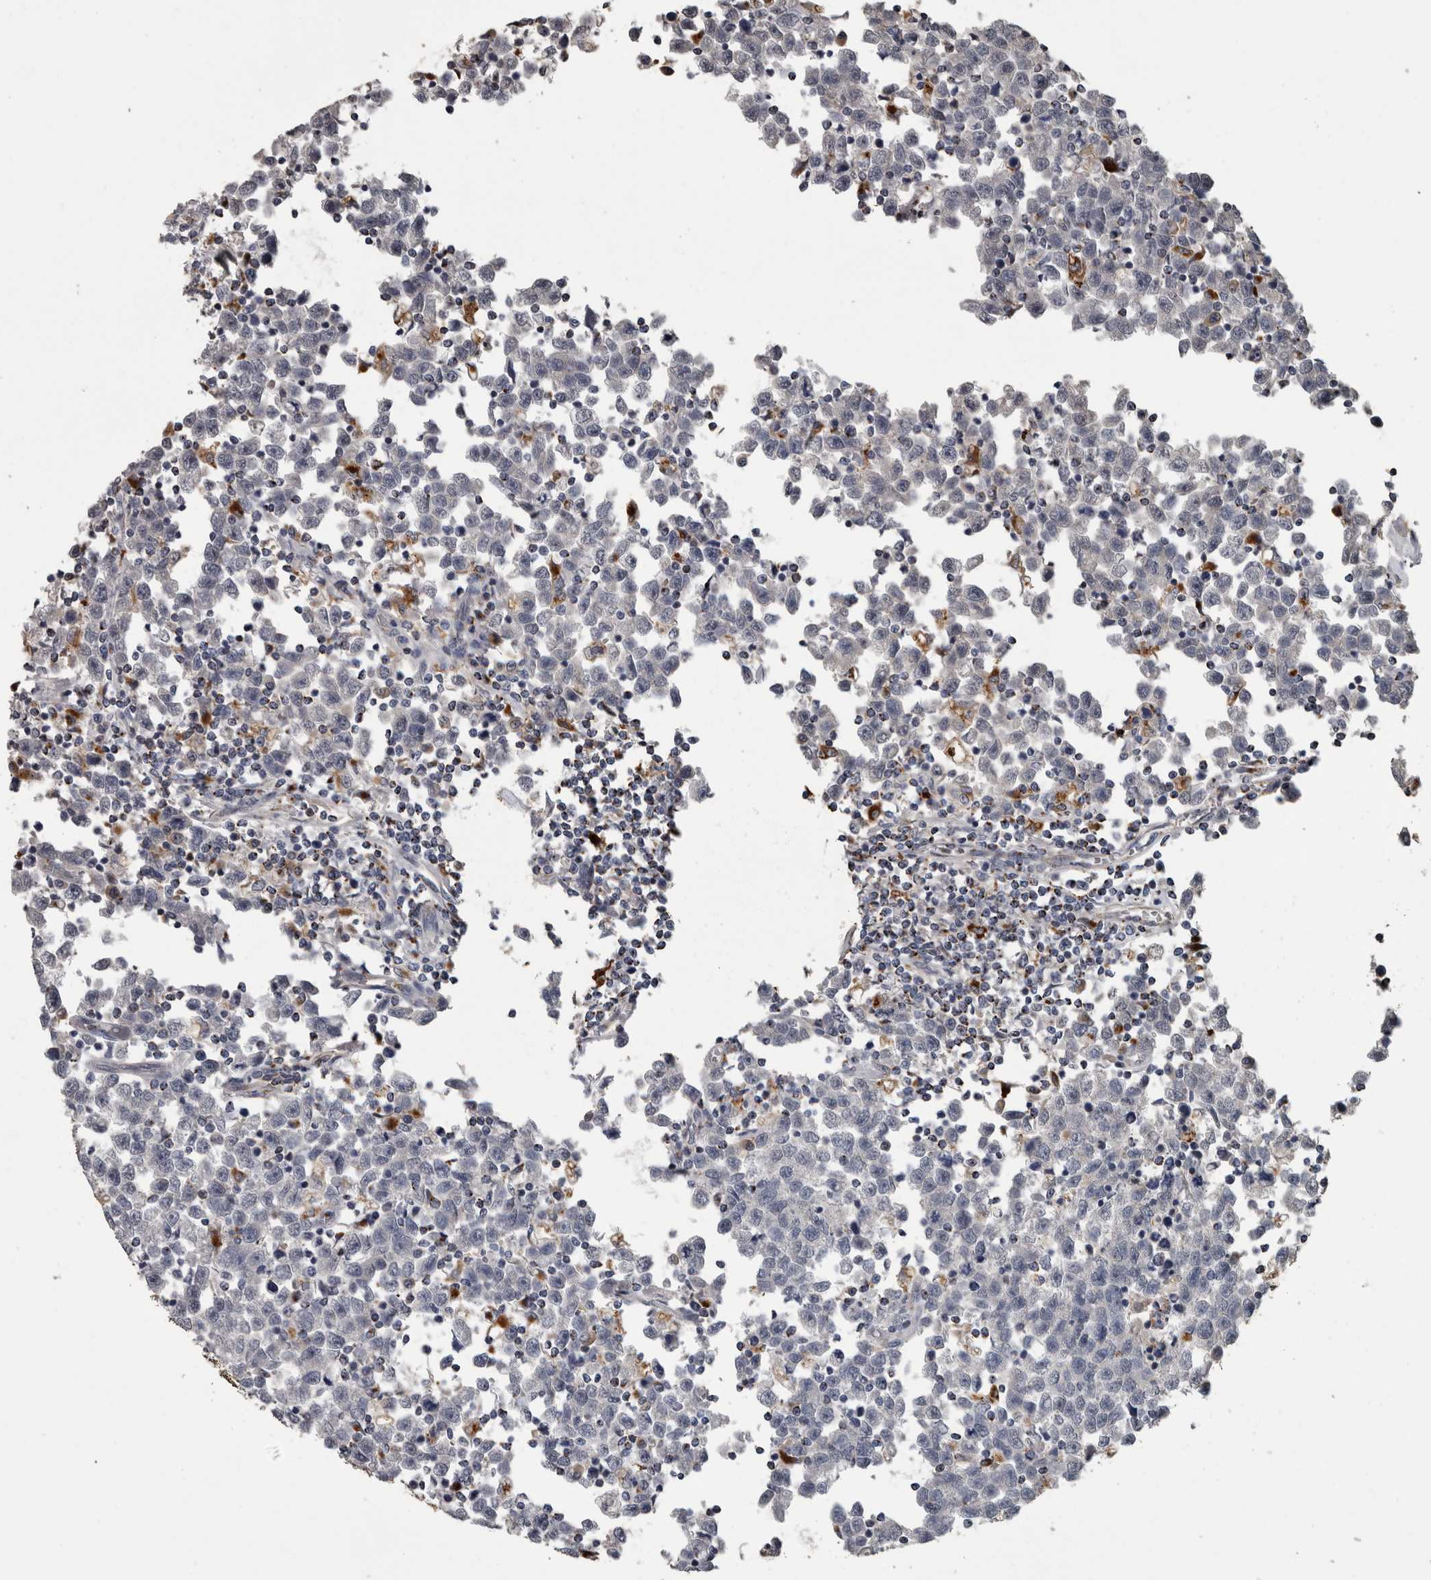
{"staining": {"intensity": "negative", "quantity": "none", "location": "none"}, "tissue": "testis cancer", "cell_type": "Tumor cells", "image_type": "cancer", "snomed": [{"axis": "morphology", "description": "Seminoma, NOS"}, {"axis": "topography", "description": "Testis"}], "caption": "Human seminoma (testis) stained for a protein using immunohistochemistry displays no expression in tumor cells.", "gene": "NAAA", "patient": {"sex": "male", "age": 43}}